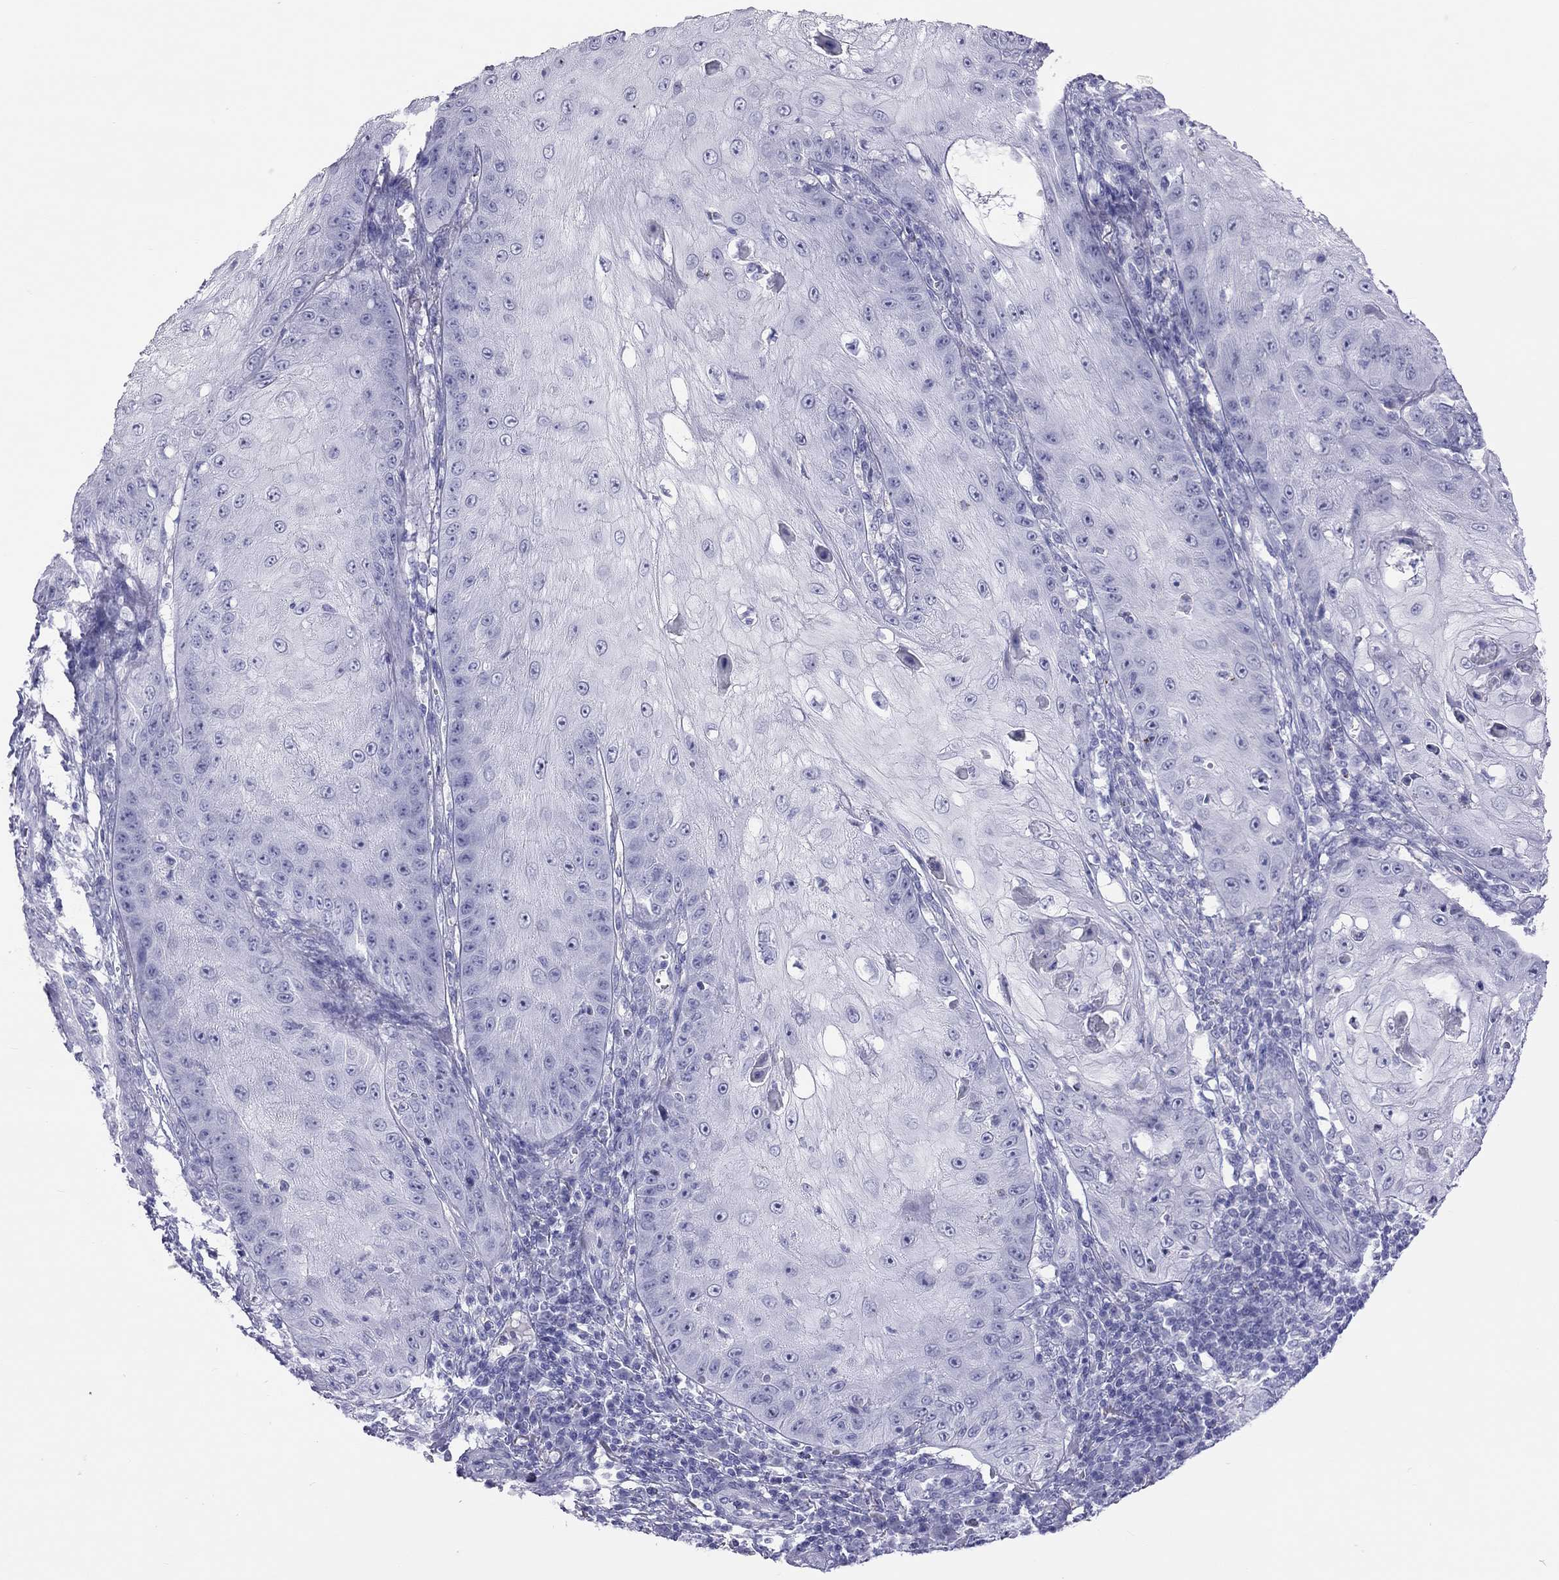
{"staining": {"intensity": "negative", "quantity": "none", "location": "none"}, "tissue": "skin cancer", "cell_type": "Tumor cells", "image_type": "cancer", "snomed": [{"axis": "morphology", "description": "Squamous cell carcinoma, NOS"}, {"axis": "topography", "description": "Skin"}], "caption": "There is no significant expression in tumor cells of squamous cell carcinoma (skin).", "gene": "STAG3", "patient": {"sex": "male", "age": 70}}